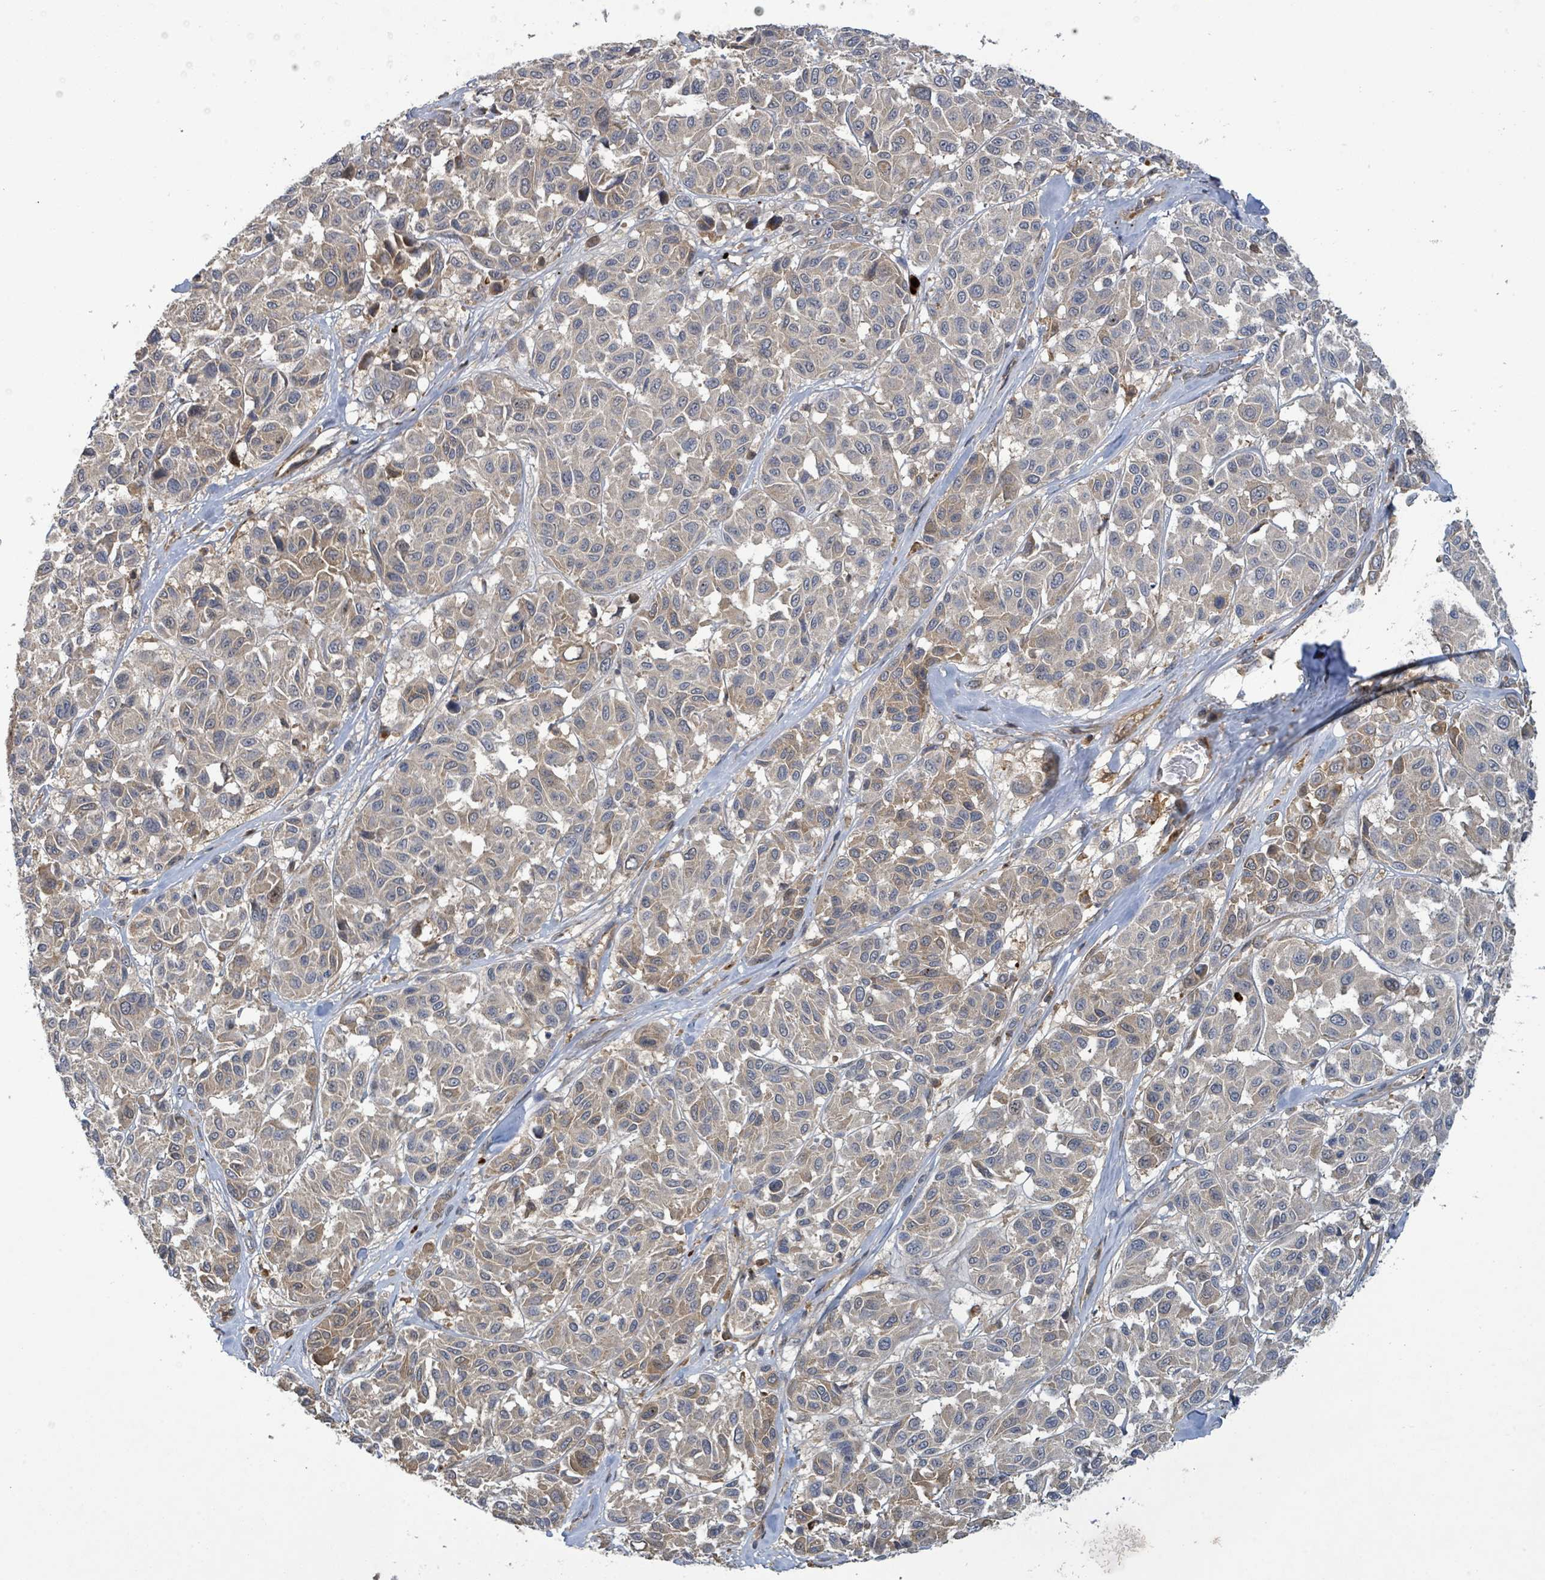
{"staining": {"intensity": "moderate", "quantity": "25%-75%", "location": "cytoplasmic/membranous"}, "tissue": "melanoma", "cell_type": "Tumor cells", "image_type": "cancer", "snomed": [{"axis": "morphology", "description": "Malignant melanoma, NOS"}, {"axis": "topography", "description": "Skin"}], "caption": "Protein staining reveals moderate cytoplasmic/membranous positivity in approximately 25%-75% of tumor cells in malignant melanoma. Using DAB (brown) and hematoxylin (blue) stains, captured at high magnification using brightfield microscopy.", "gene": "STARD4", "patient": {"sex": "female", "age": 66}}